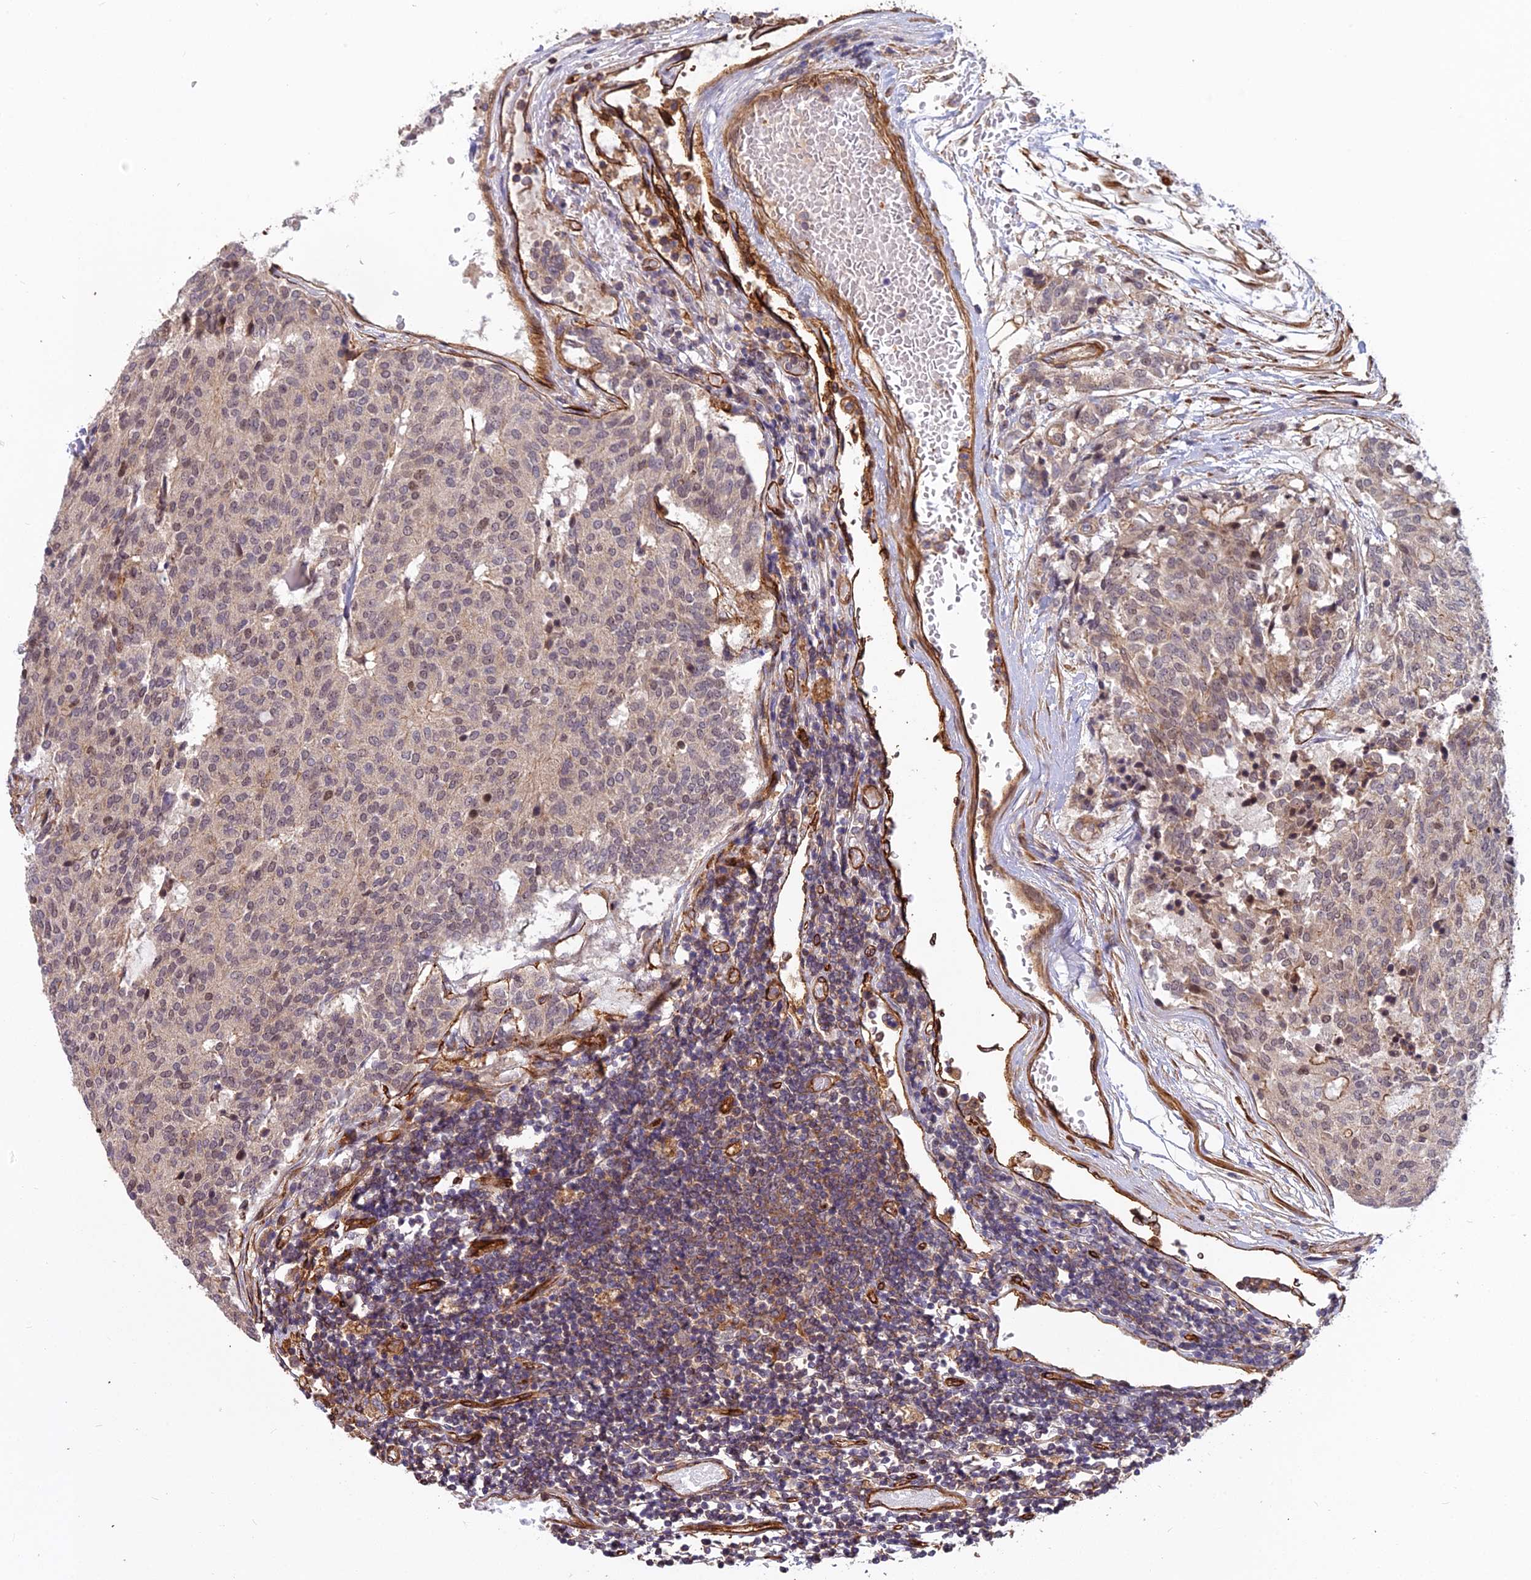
{"staining": {"intensity": "weak", "quantity": "25%-75%", "location": "nuclear"}, "tissue": "carcinoid", "cell_type": "Tumor cells", "image_type": "cancer", "snomed": [{"axis": "morphology", "description": "Carcinoid, malignant, NOS"}, {"axis": "topography", "description": "Pancreas"}], "caption": "Protein positivity by immunohistochemistry (IHC) displays weak nuclear expression in approximately 25%-75% of tumor cells in carcinoid (malignant).", "gene": "TCEA3", "patient": {"sex": "female", "age": 54}}